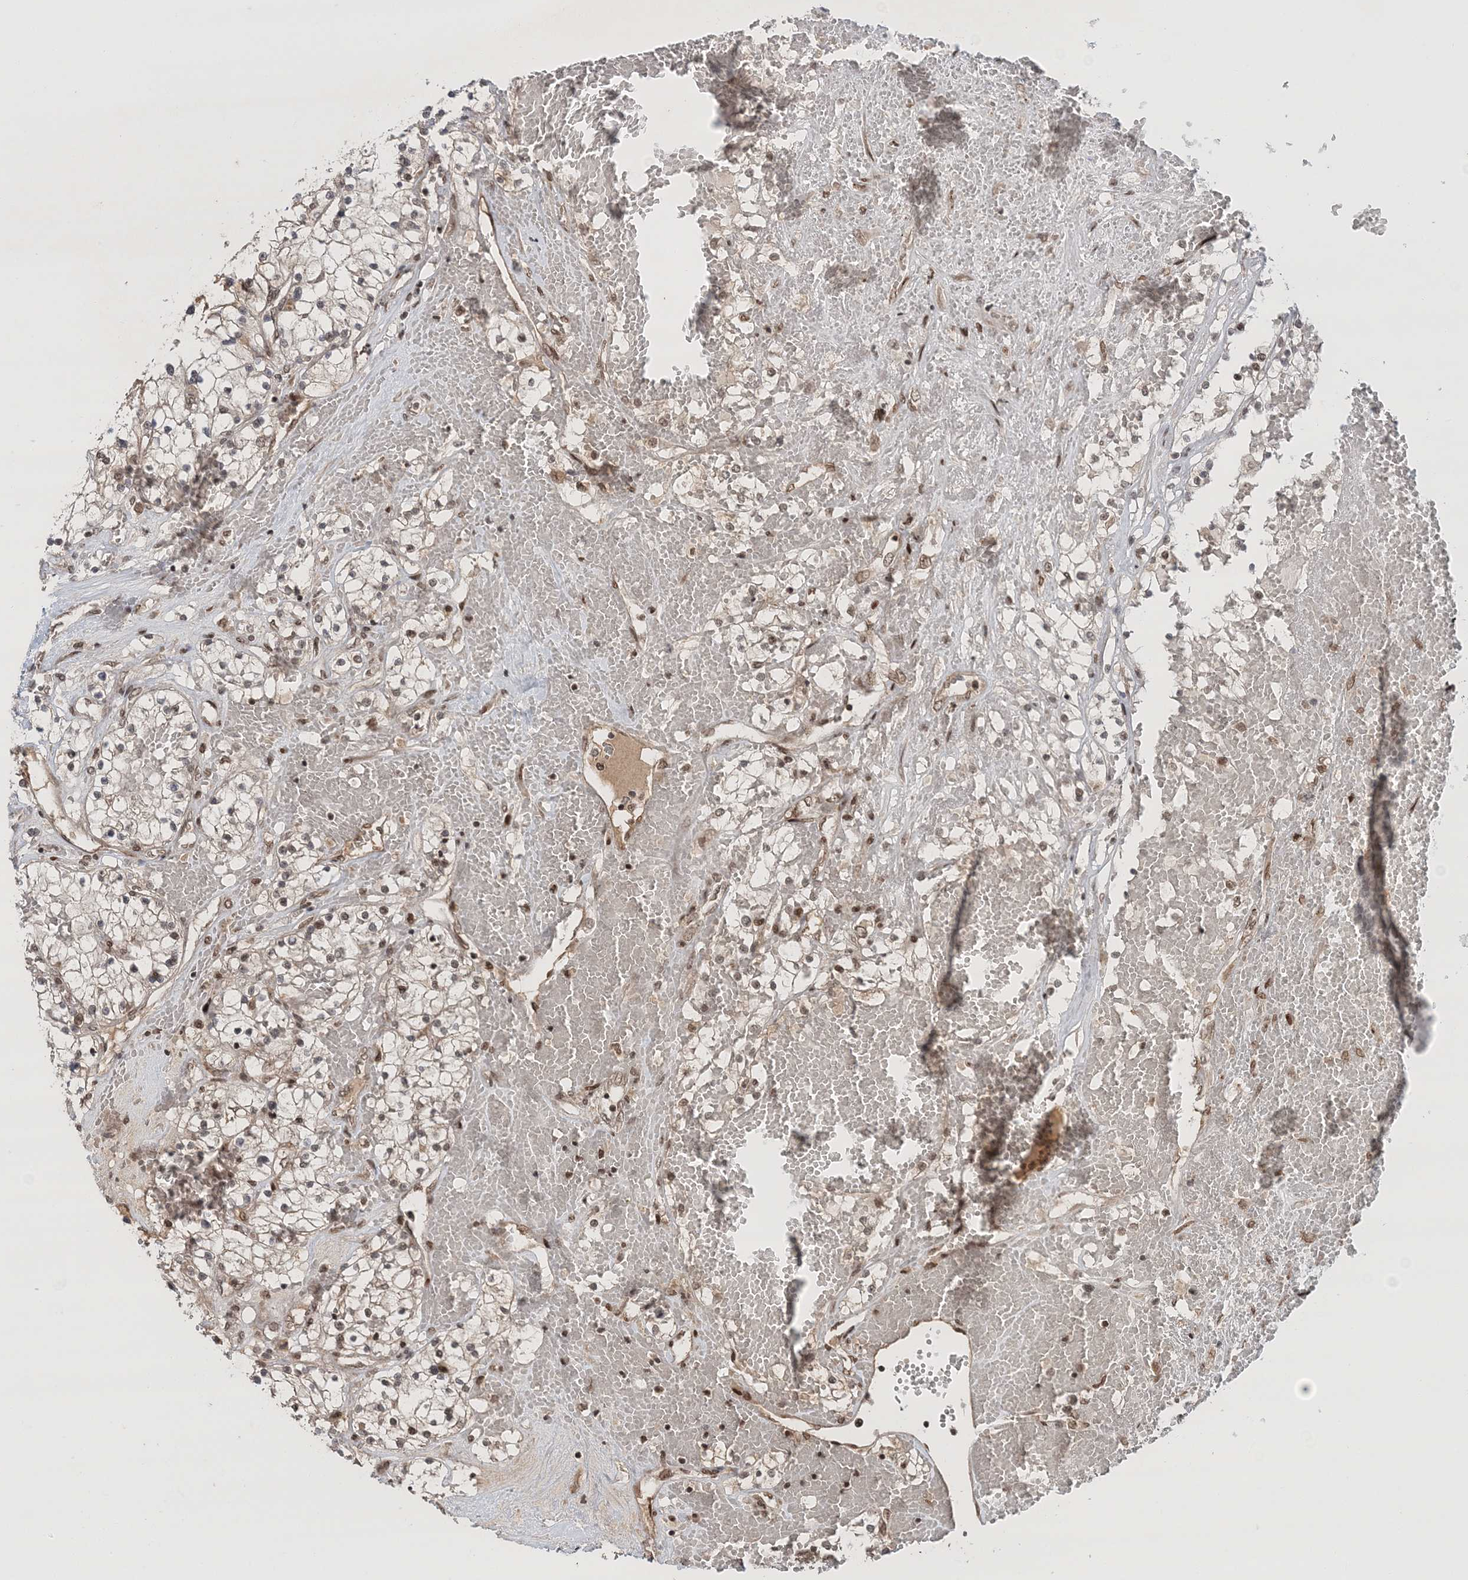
{"staining": {"intensity": "moderate", "quantity": "<25%", "location": "nuclear"}, "tissue": "renal cancer", "cell_type": "Tumor cells", "image_type": "cancer", "snomed": [{"axis": "morphology", "description": "Normal tissue, NOS"}, {"axis": "morphology", "description": "Adenocarcinoma, NOS"}, {"axis": "topography", "description": "Kidney"}], "caption": "Moderate nuclear staining for a protein is appreciated in about <25% of tumor cells of adenocarcinoma (renal) using IHC.", "gene": "NOA1", "patient": {"sex": "male", "age": 68}}